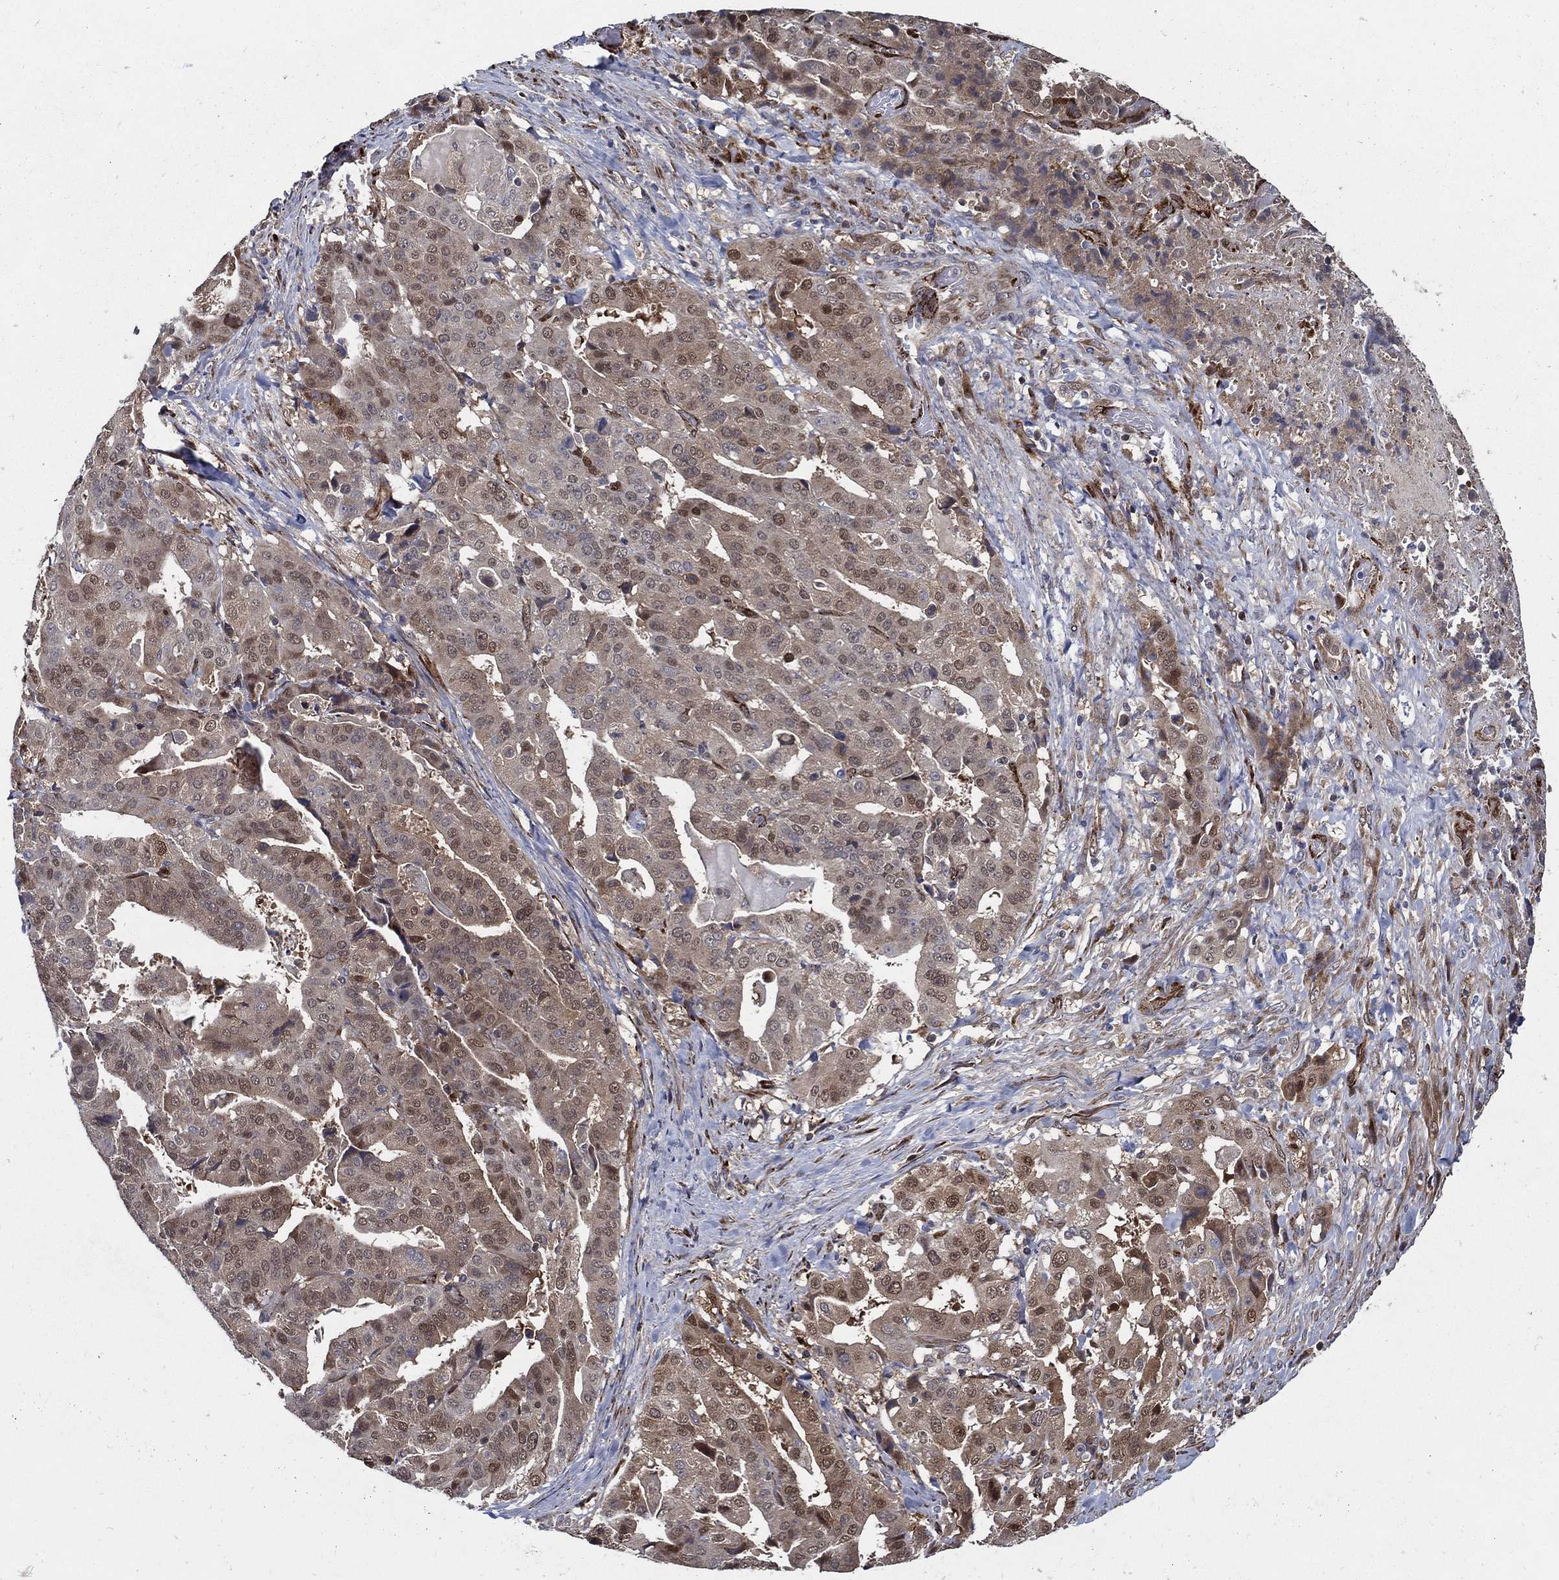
{"staining": {"intensity": "moderate", "quantity": "<25%", "location": "nuclear"}, "tissue": "stomach cancer", "cell_type": "Tumor cells", "image_type": "cancer", "snomed": [{"axis": "morphology", "description": "Adenocarcinoma, NOS"}, {"axis": "topography", "description": "Stomach"}], "caption": "This micrograph shows stomach adenocarcinoma stained with immunohistochemistry (IHC) to label a protein in brown. The nuclear of tumor cells show moderate positivity for the protein. Nuclei are counter-stained blue.", "gene": "ARHGAP11A", "patient": {"sex": "male", "age": 48}}